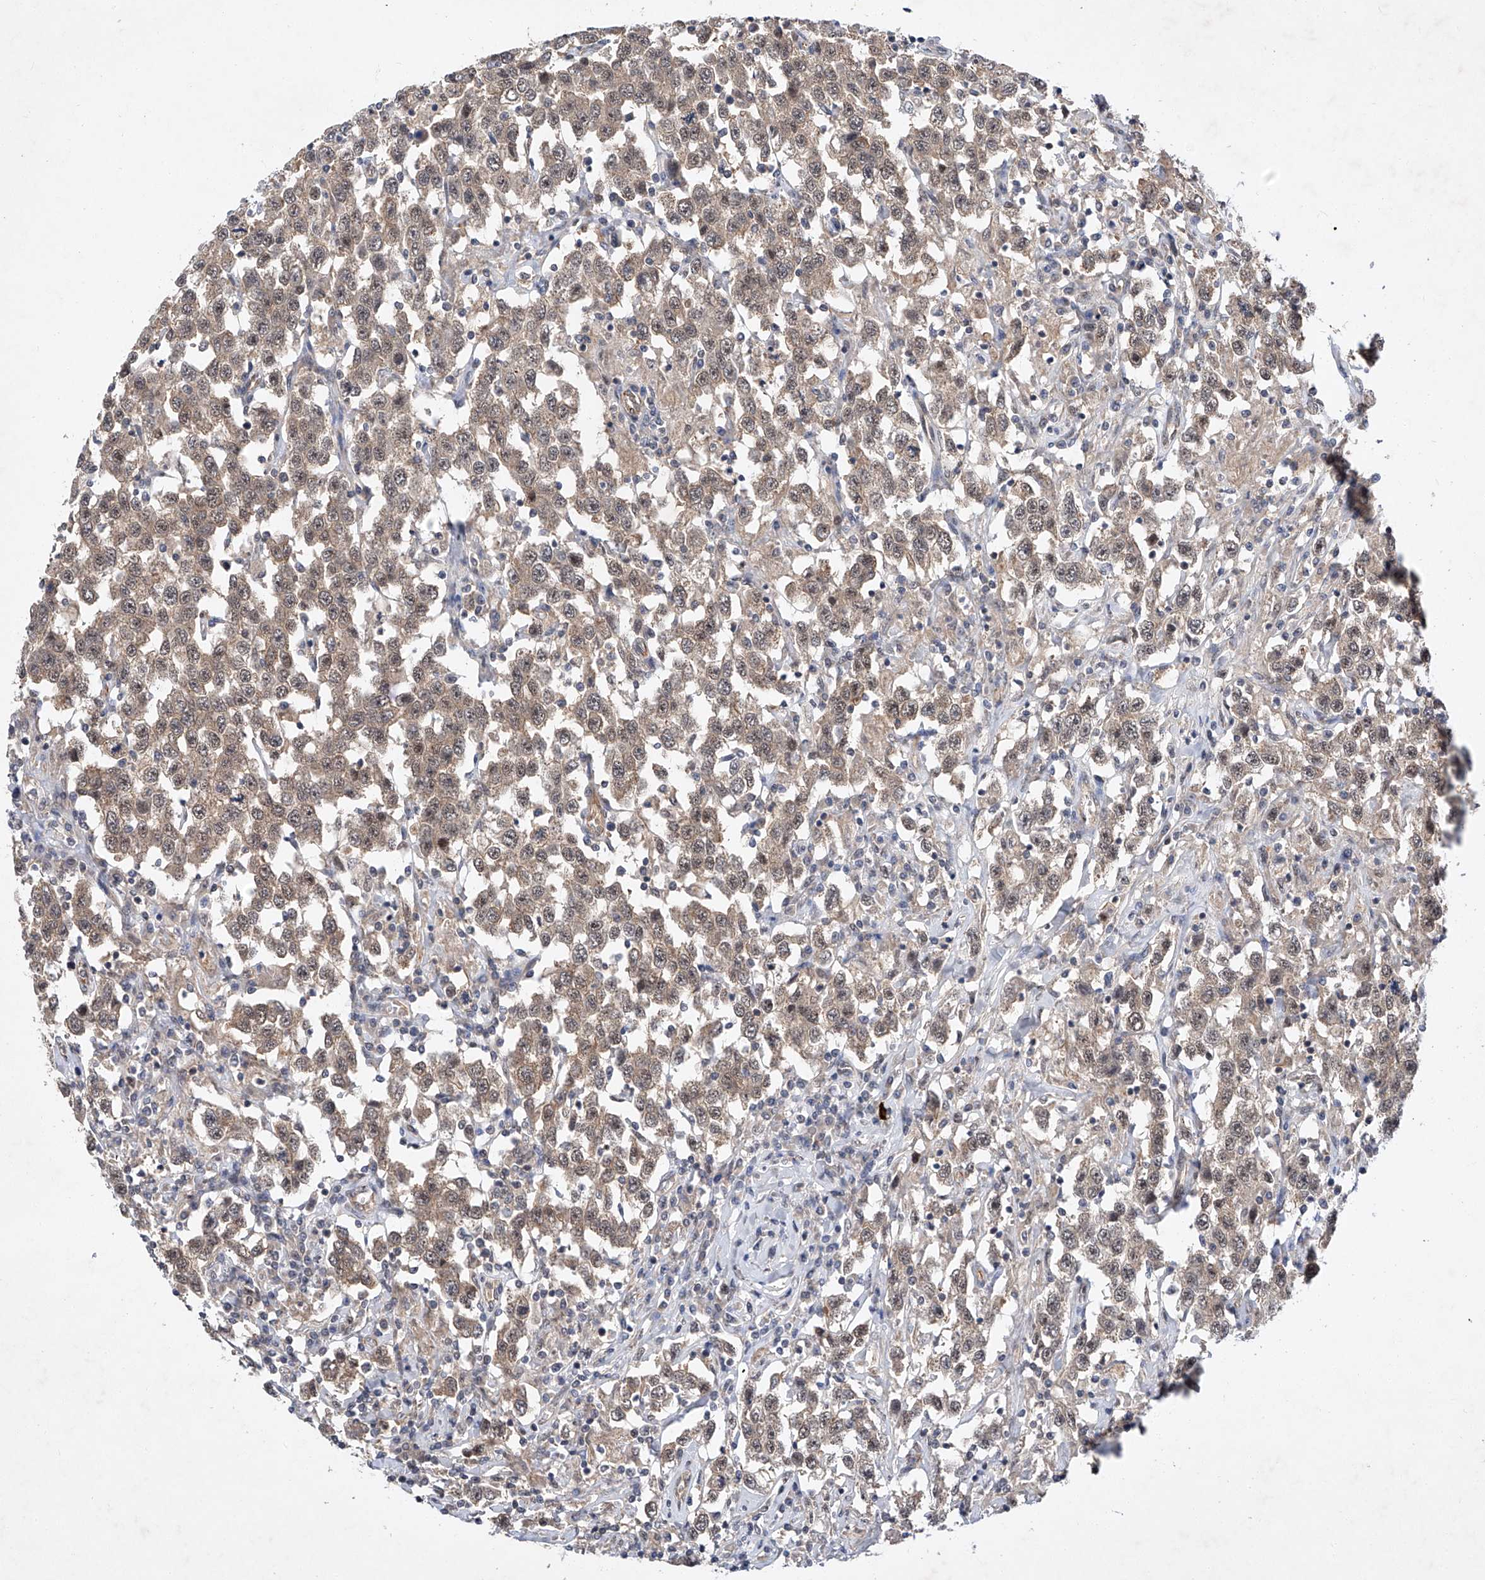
{"staining": {"intensity": "moderate", "quantity": ">75%", "location": "cytoplasmic/membranous,nuclear"}, "tissue": "testis cancer", "cell_type": "Tumor cells", "image_type": "cancer", "snomed": [{"axis": "morphology", "description": "Seminoma, NOS"}, {"axis": "topography", "description": "Testis"}], "caption": "DAB (3,3'-diaminobenzidine) immunohistochemical staining of human testis cancer reveals moderate cytoplasmic/membranous and nuclear protein positivity in approximately >75% of tumor cells.", "gene": "AMD1", "patient": {"sex": "male", "age": 41}}